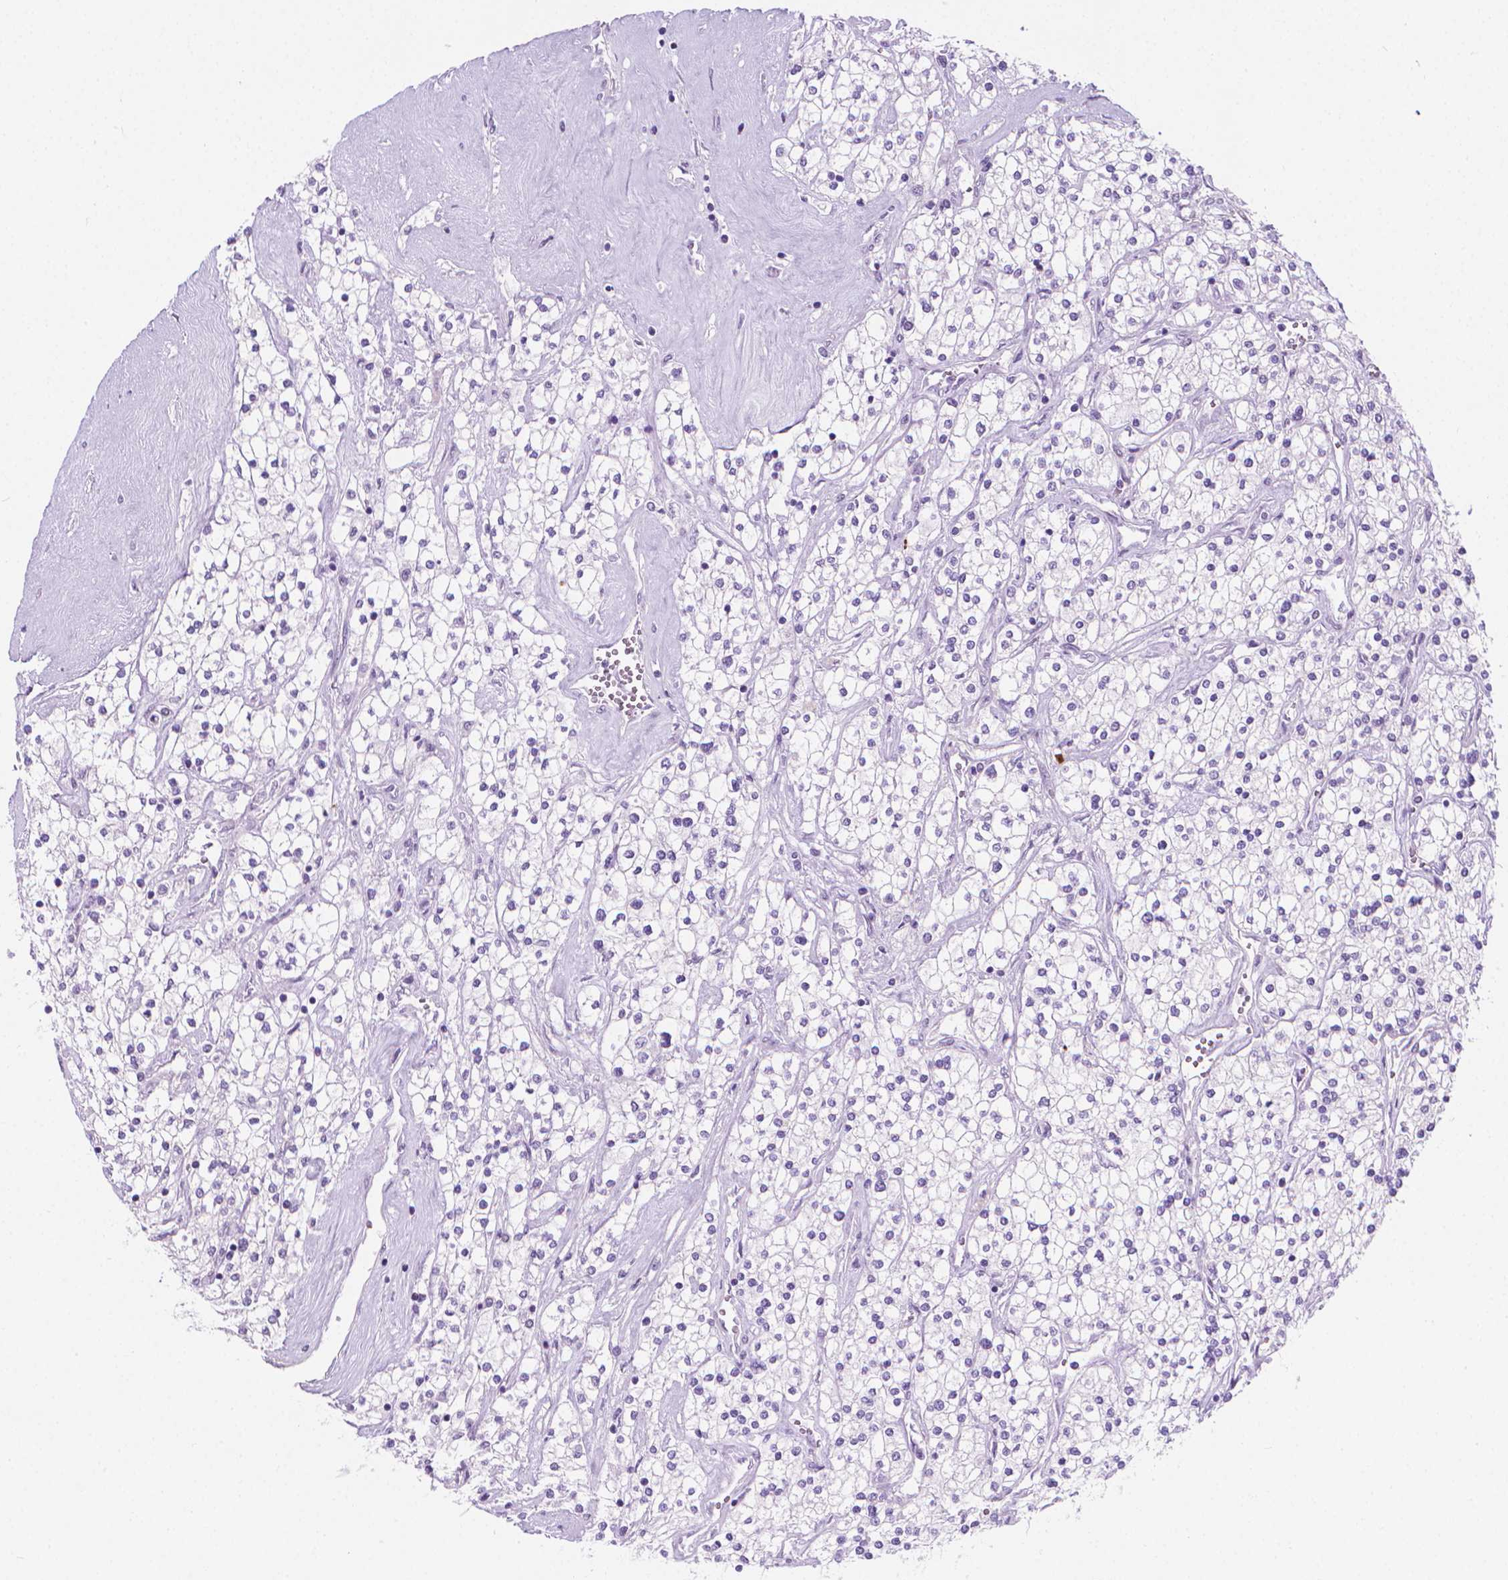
{"staining": {"intensity": "negative", "quantity": "none", "location": "none"}, "tissue": "renal cancer", "cell_type": "Tumor cells", "image_type": "cancer", "snomed": [{"axis": "morphology", "description": "Adenocarcinoma, NOS"}, {"axis": "topography", "description": "Kidney"}], "caption": "This is a micrograph of IHC staining of renal adenocarcinoma, which shows no positivity in tumor cells.", "gene": "CFAP52", "patient": {"sex": "male", "age": 80}}